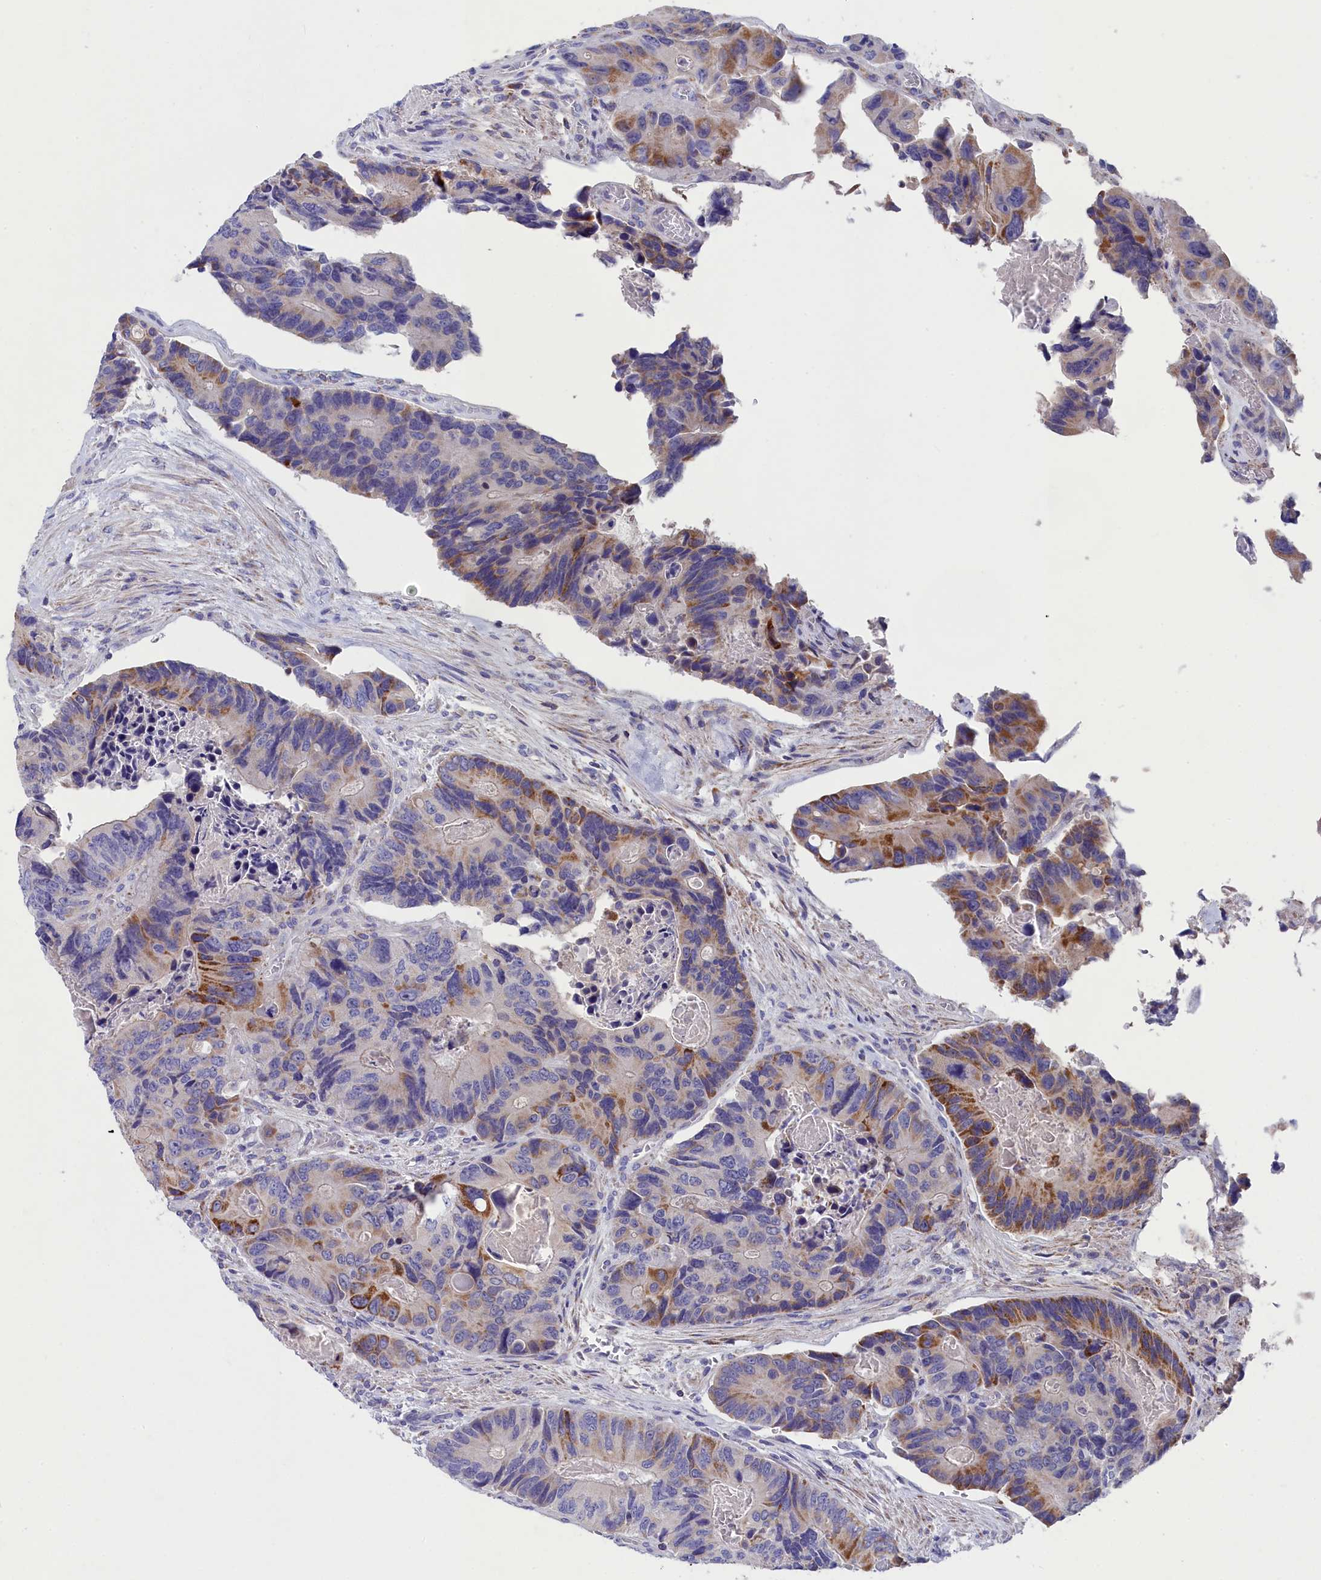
{"staining": {"intensity": "moderate", "quantity": "<25%", "location": "cytoplasmic/membranous"}, "tissue": "colorectal cancer", "cell_type": "Tumor cells", "image_type": "cancer", "snomed": [{"axis": "morphology", "description": "Adenocarcinoma, NOS"}, {"axis": "topography", "description": "Colon"}], "caption": "An image showing moderate cytoplasmic/membranous positivity in about <25% of tumor cells in colorectal adenocarcinoma, as visualized by brown immunohistochemical staining.", "gene": "PRDM12", "patient": {"sex": "male", "age": 84}}